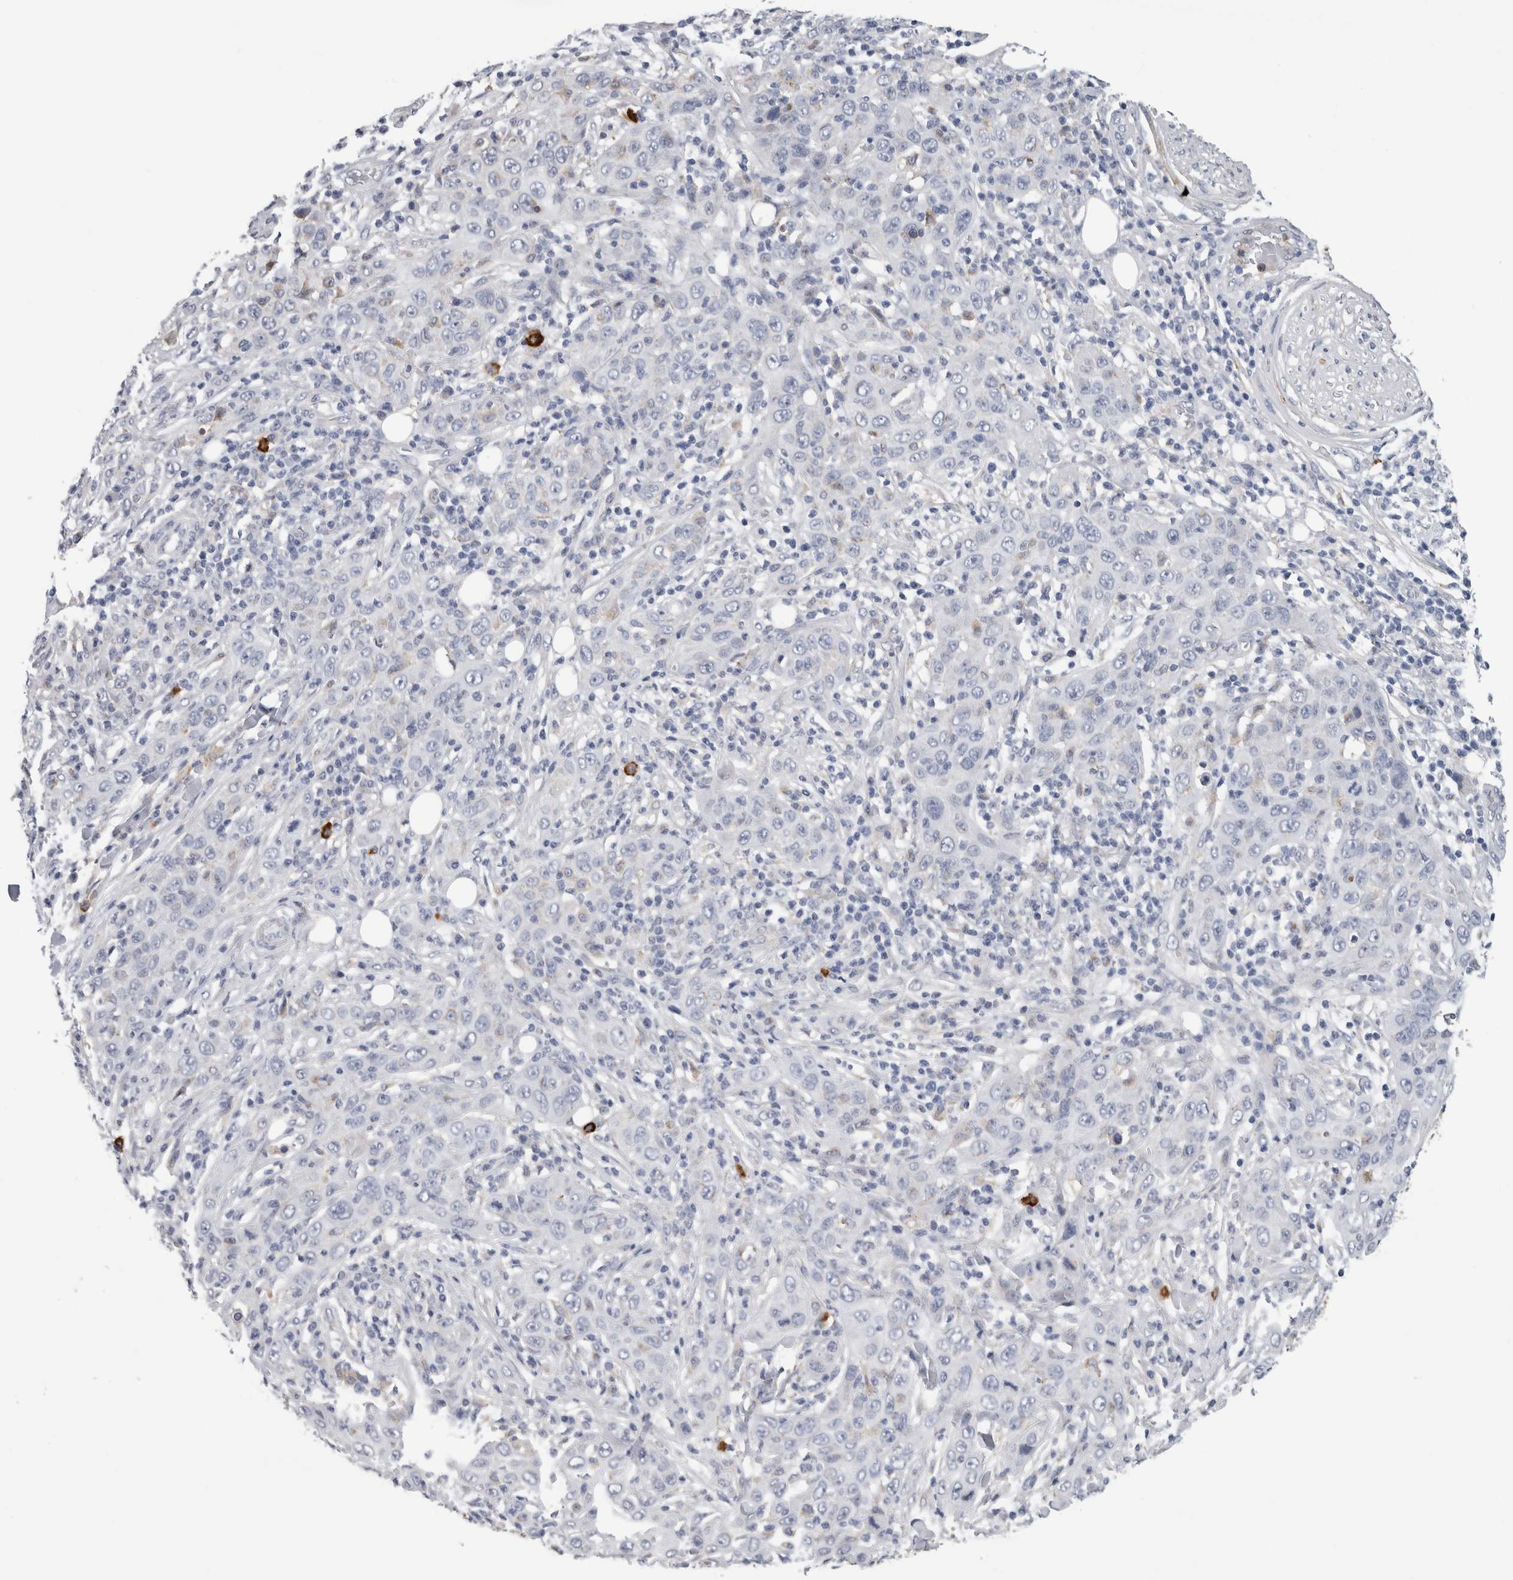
{"staining": {"intensity": "negative", "quantity": "none", "location": "none"}, "tissue": "skin cancer", "cell_type": "Tumor cells", "image_type": "cancer", "snomed": [{"axis": "morphology", "description": "Squamous cell carcinoma, NOS"}, {"axis": "topography", "description": "Skin"}], "caption": "IHC image of human skin cancer (squamous cell carcinoma) stained for a protein (brown), which displays no expression in tumor cells.", "gene": "CD63", "patient": {"sex": "female", "age": 88}}